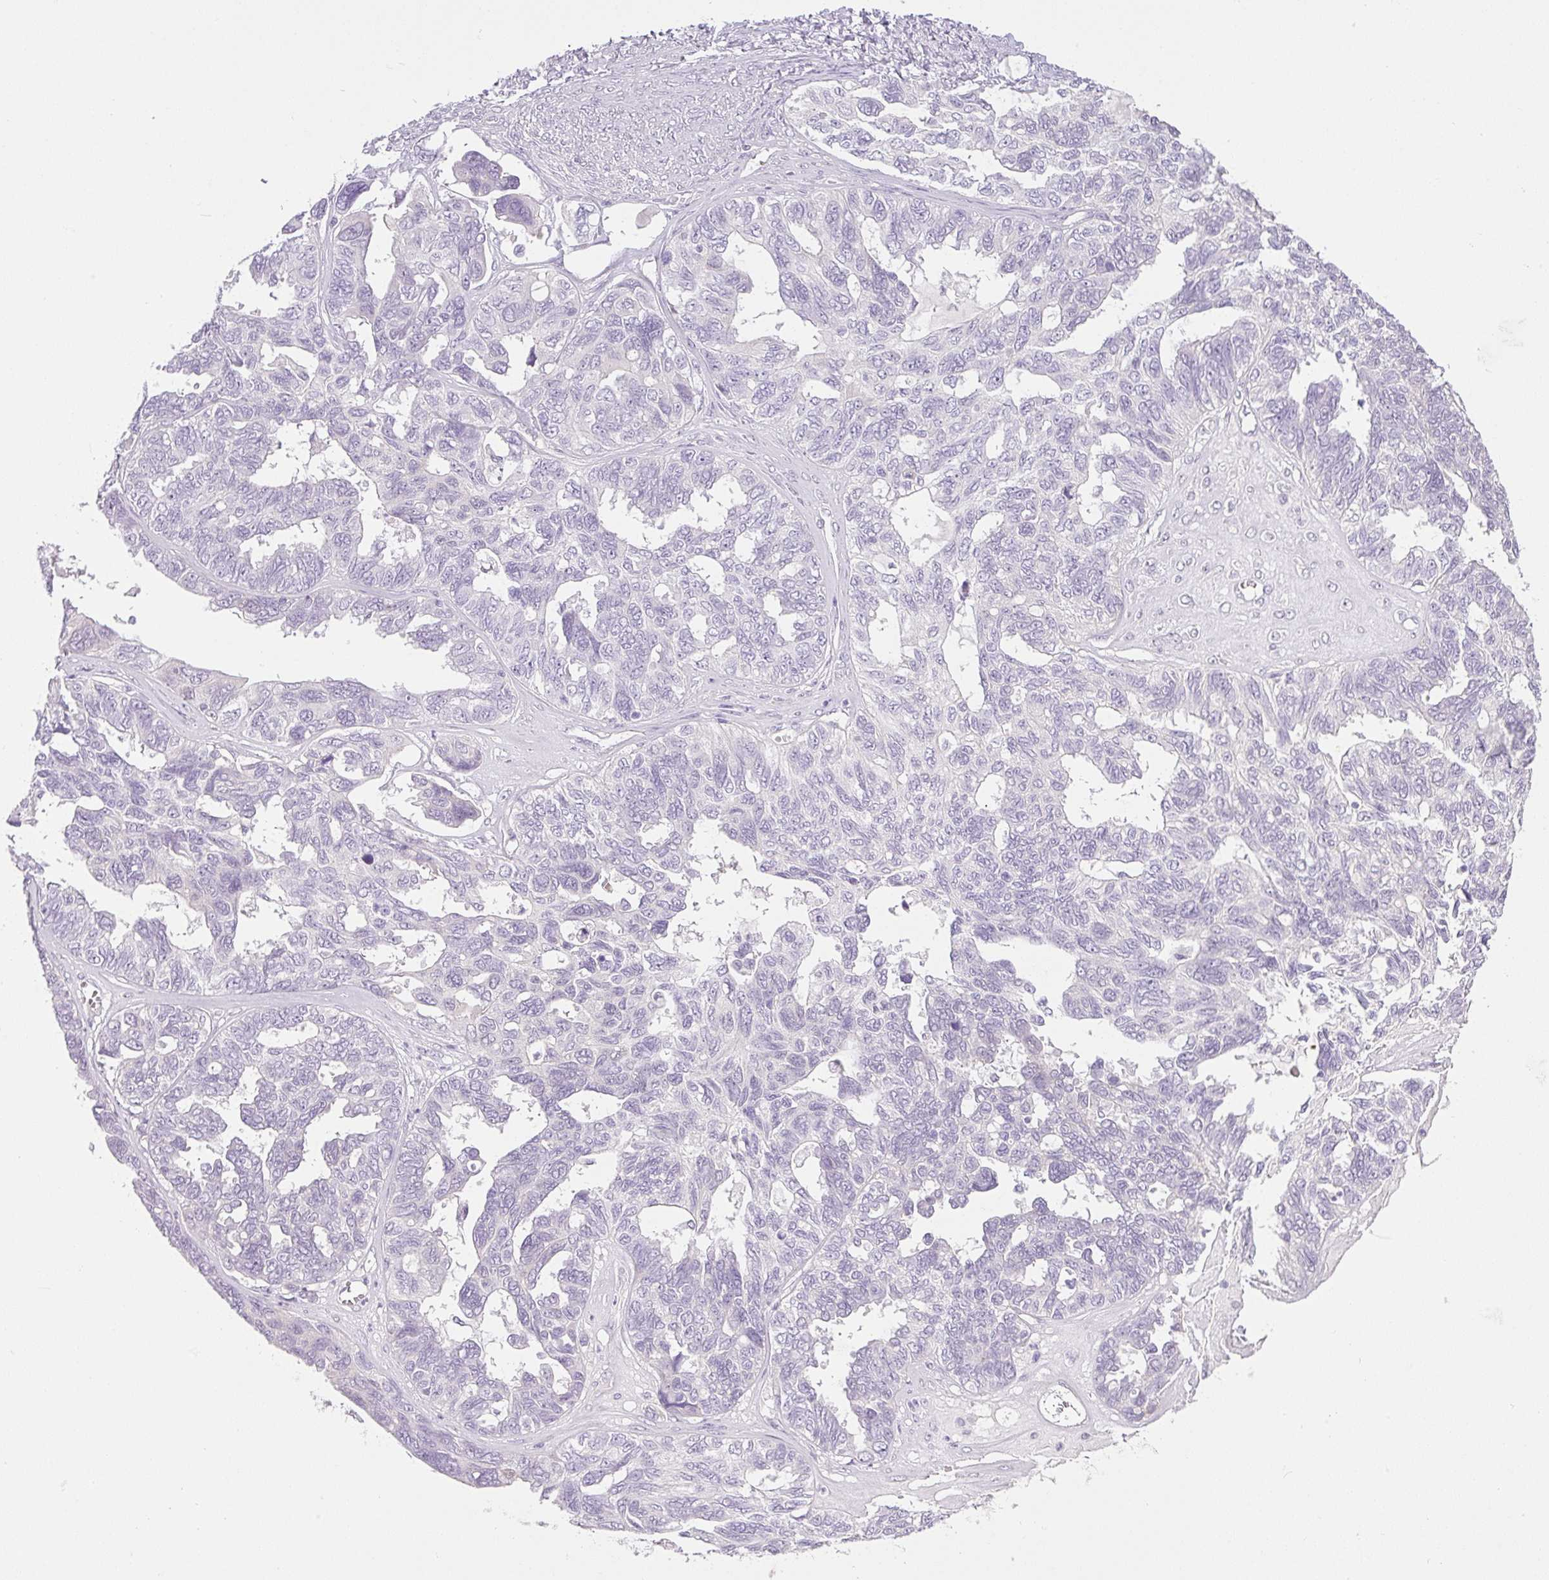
{"staining": {"intensity": "negative", "quantity": "none", "location": "none"}, "tissue": "ovarian cancer", "cell_type": "Tumor cells", "image_type": "cancer", "snomed": [{"axis": "morphology", "description": "Cystadenocarcinoma, serous, NOS"}, {"axis": "topography", "description": "Ovary"}], "caption": "Protein analysis of ovarian cancer exhibits no significant positivity in tumor cells.", "gene": "RAX2", "patient": {"sex": "female", "age": 79}}